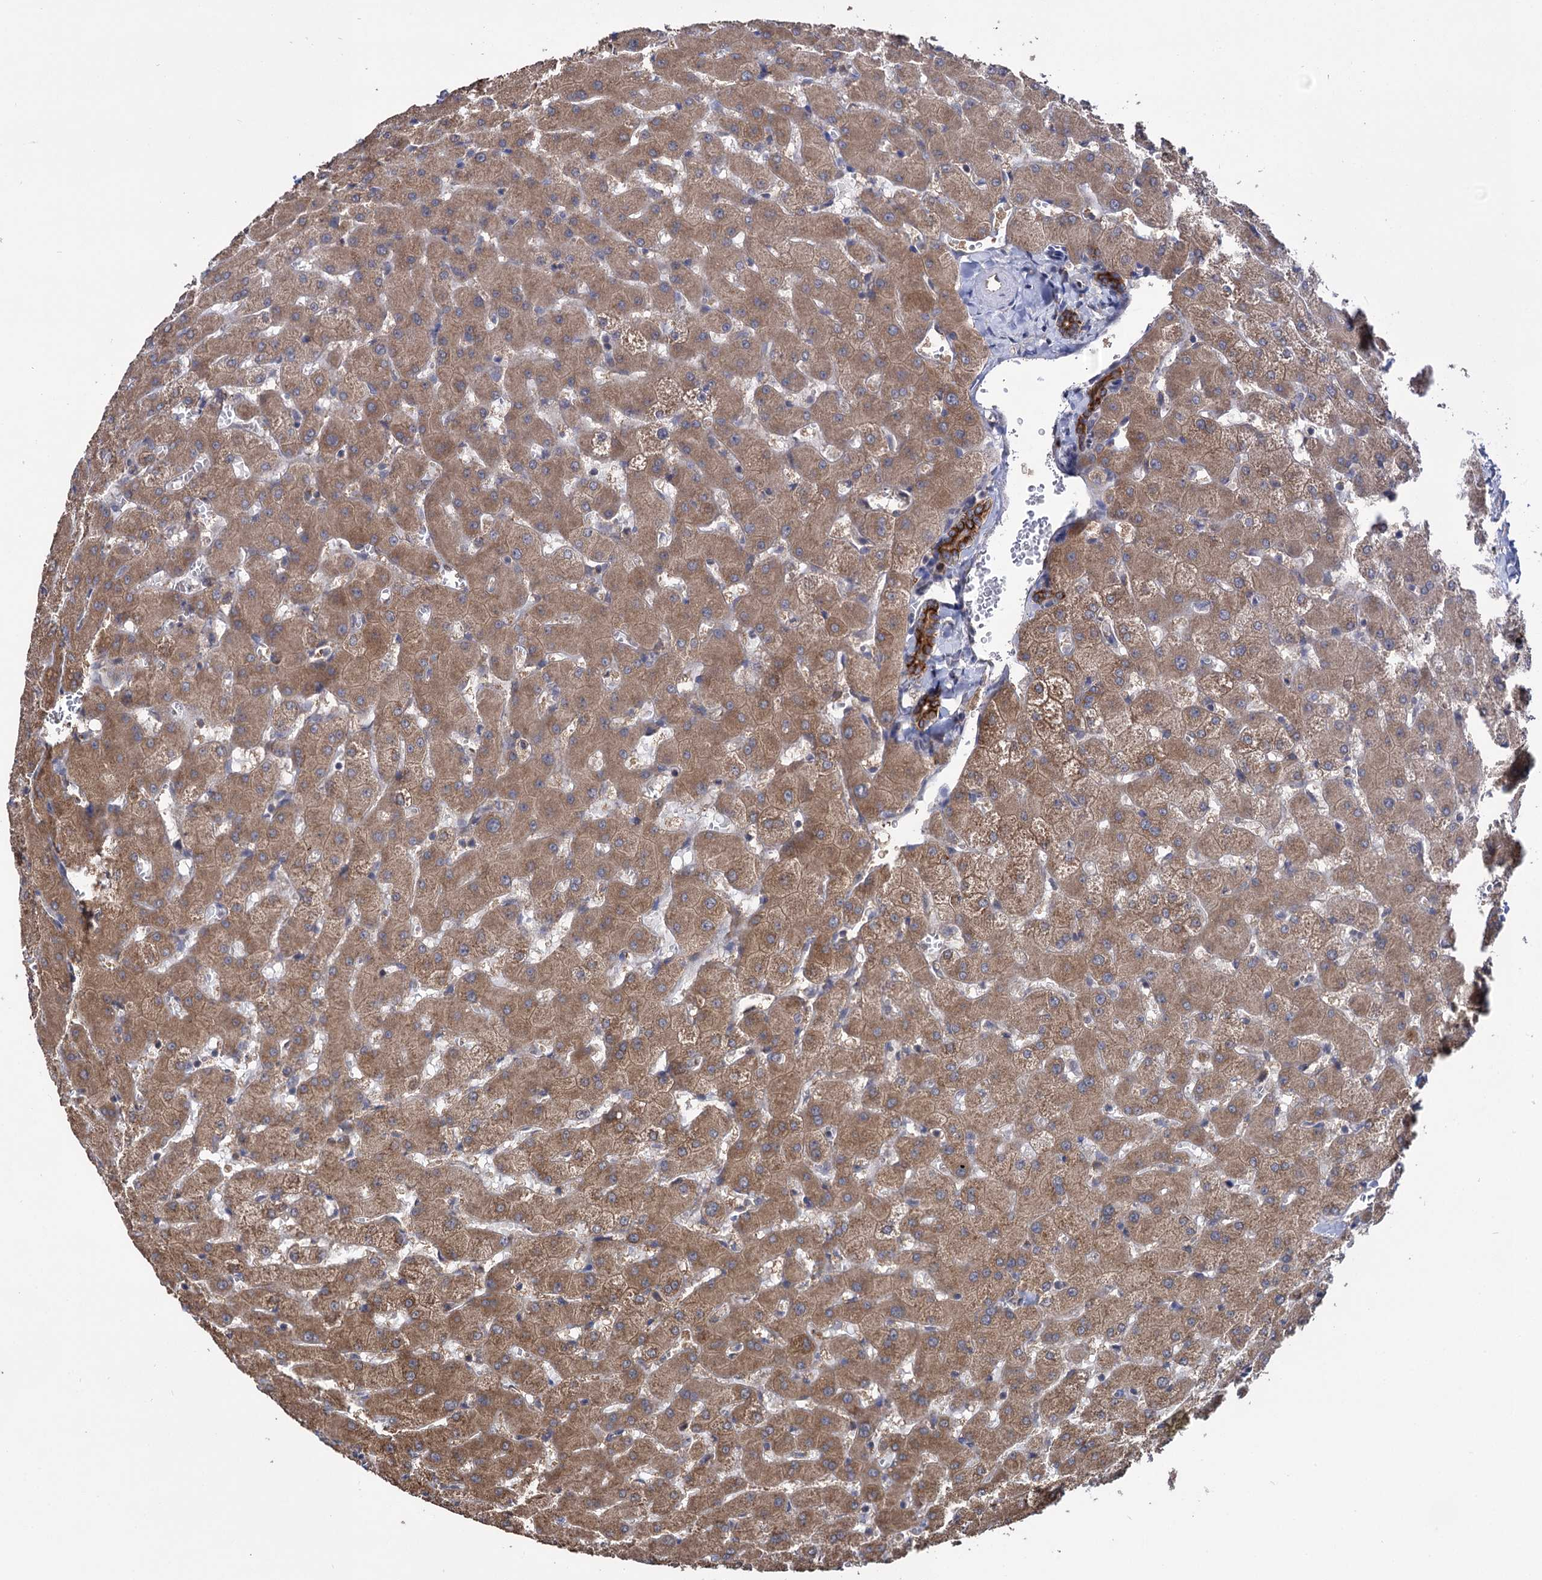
{"staining": {"intensity": "strong", "quantity": ">75%", "location": "cytoplasmic/membranous"}, "tissue": "liver", "cell_type": "Cholangiocytes", "image_type": "normal", "snomed": [{"axis": "morphology", "description": "Normal tissue, NOS"}, {"axis": "topography", "description": "Liver"}], "caption": "DAB (3,3'-diaminobenzidine) immunohistochemical staining of normal human liver reveals strong cytoplasmic/membranous protein staining in approximately >75% of cholangiocytes. Nuclei are stained in blue.", "gene": "CDAN1", "patient": {"sex": "female", "age": 63}}